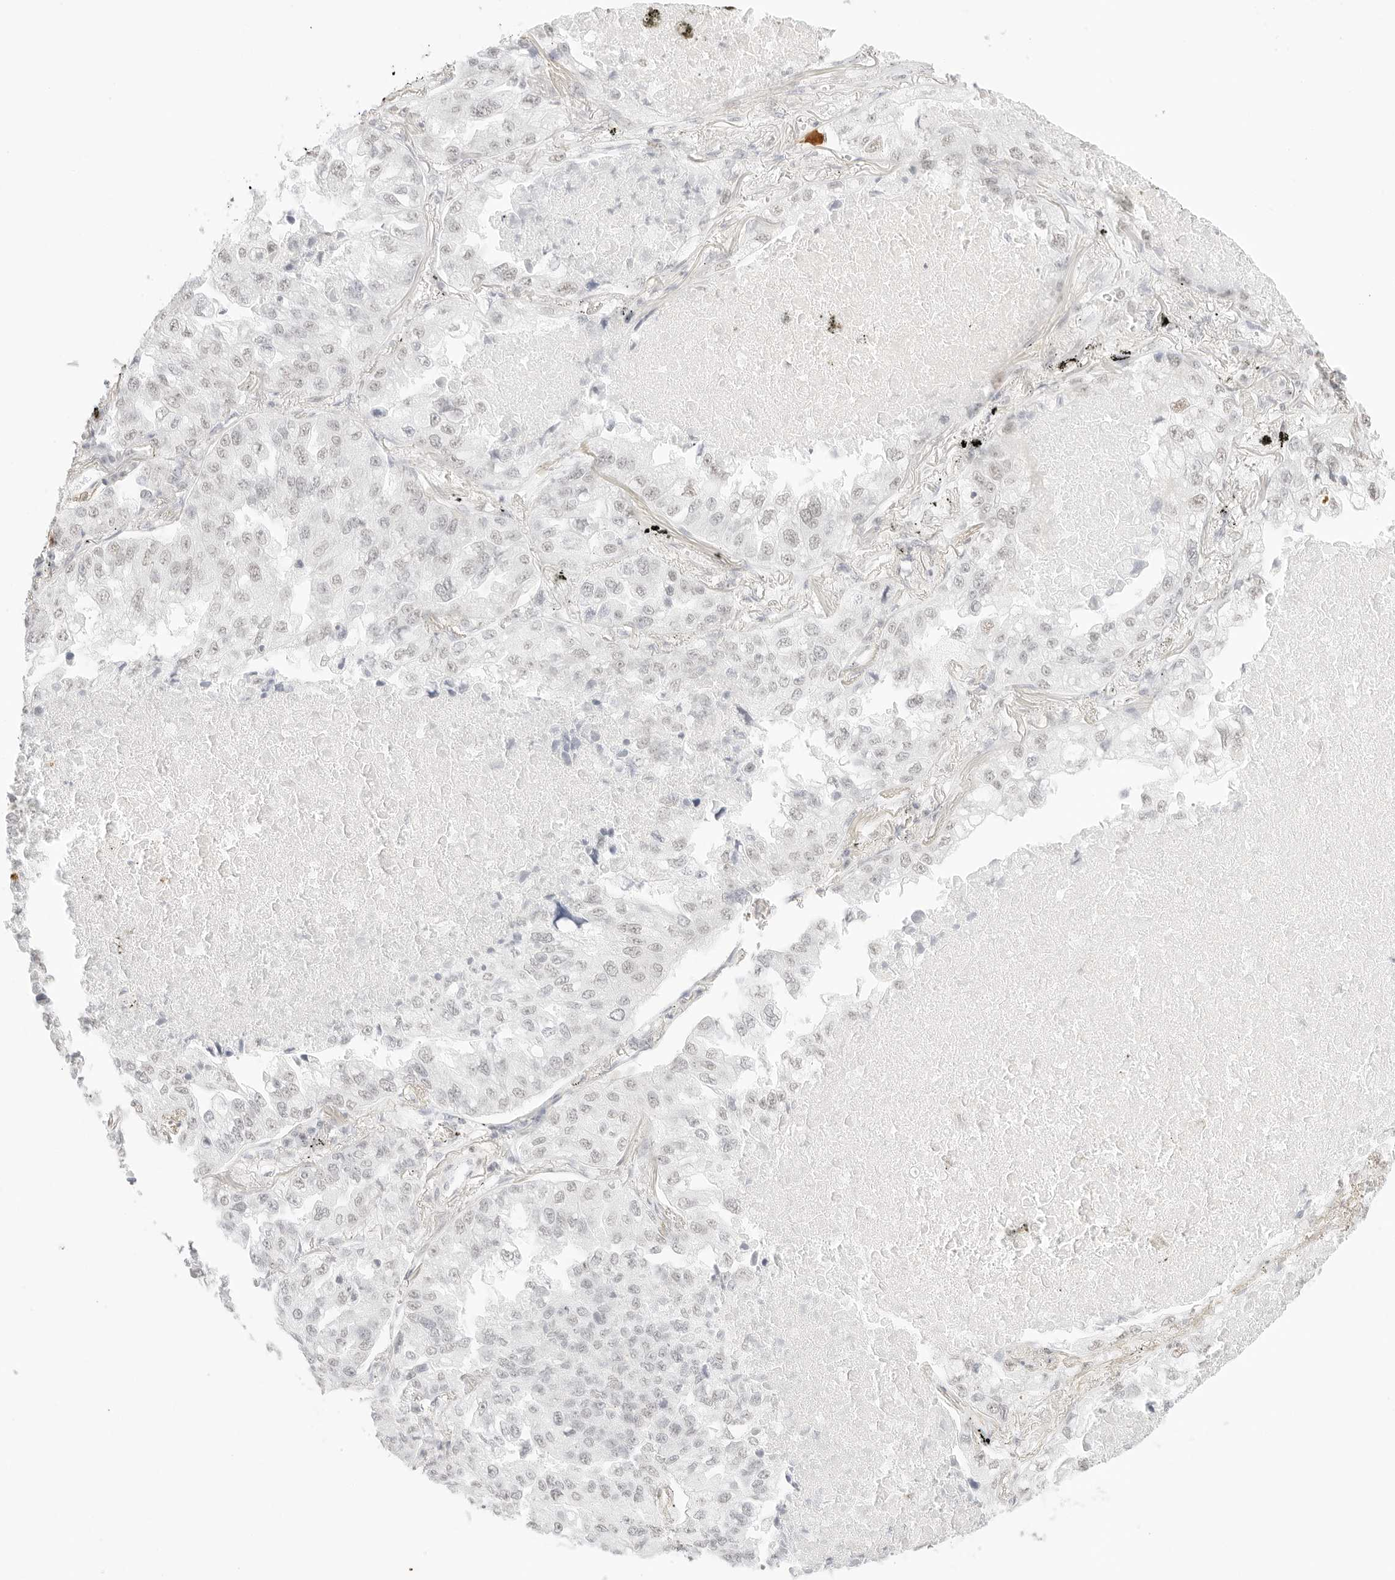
{"staining": {"intensity": "negative", "quantity": "none", "location": "none"}, "tissue": "lung cancer", "cell_type": "Tumor cells", "image_type": "cancer", "snomed": [{"axis": "morphology", "description": "Adenocarcinoma, NOS"}, {"axis": "topography", "description": "Lung"}], "caption": "An image of adenocarcinoma (lung) stained for a protein reveals no brown staining in tumor cells.", "gene": "FBLN5", "patient": {"sex": "male", "age": 65}}